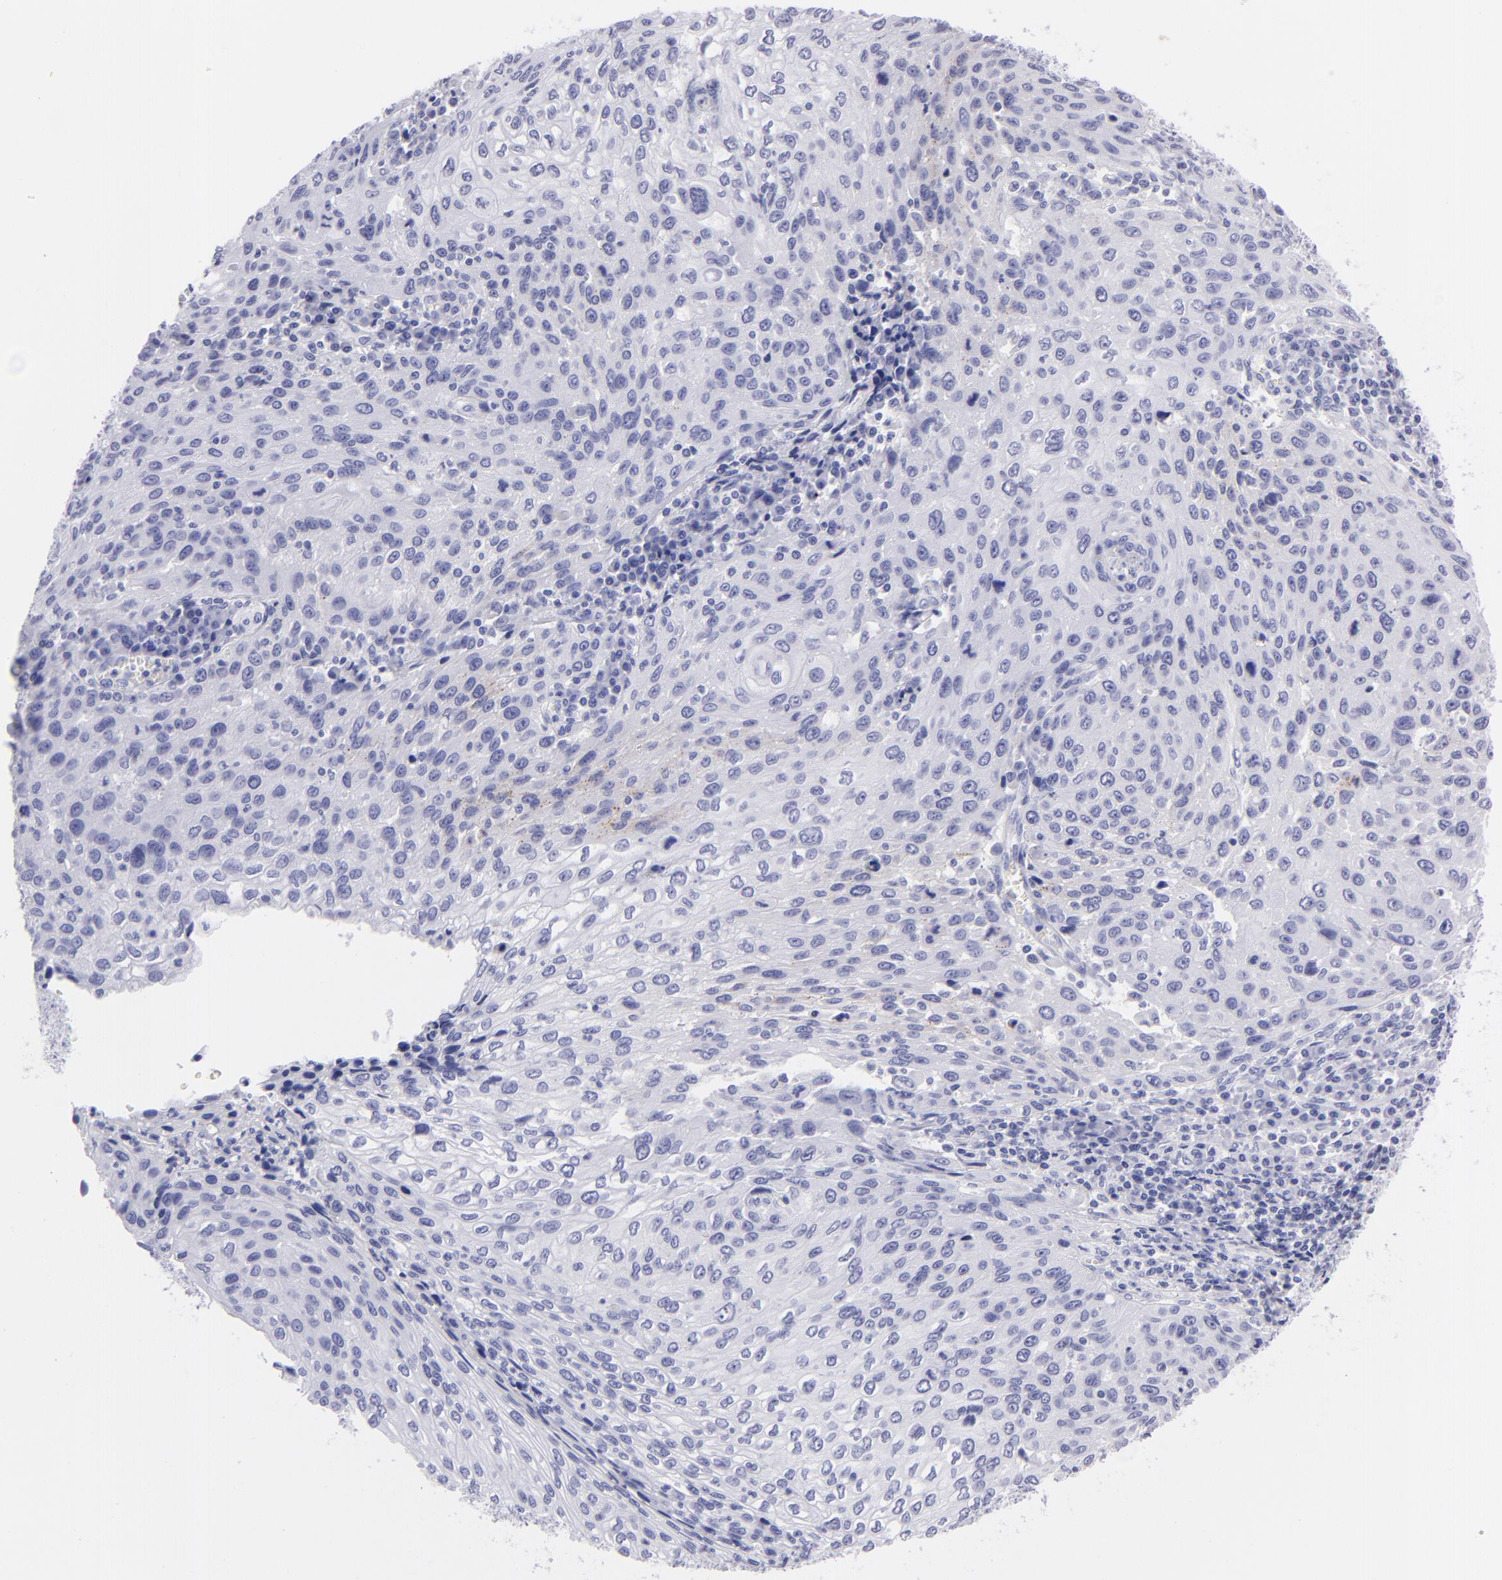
{"staining": {"intensity": "negative", "quantity": "none", "location": "none"}, "tissue": "cervical cancer", "cell_type": "Tumor cells", "image_type": "cancer", "snomed": [{"axis": "morphology", "description": "Squamous cell carcinoma, NOS"}, {"axis": "topography", "description": "Cervix"}], "caption": "This photomicrograph is of cervical squamous cell carcinoma stained with immunohistochemistry (IHC) to label a protein in brown with the nuclei are counter-stained blue. There is no positivity in tumor cells. The staining is performed using DAB brown chromogen with nuclei counter-stained in using hematoxylin.", "gene": "SLC1A3", "patient": {"sex": "female", "age": 32}}